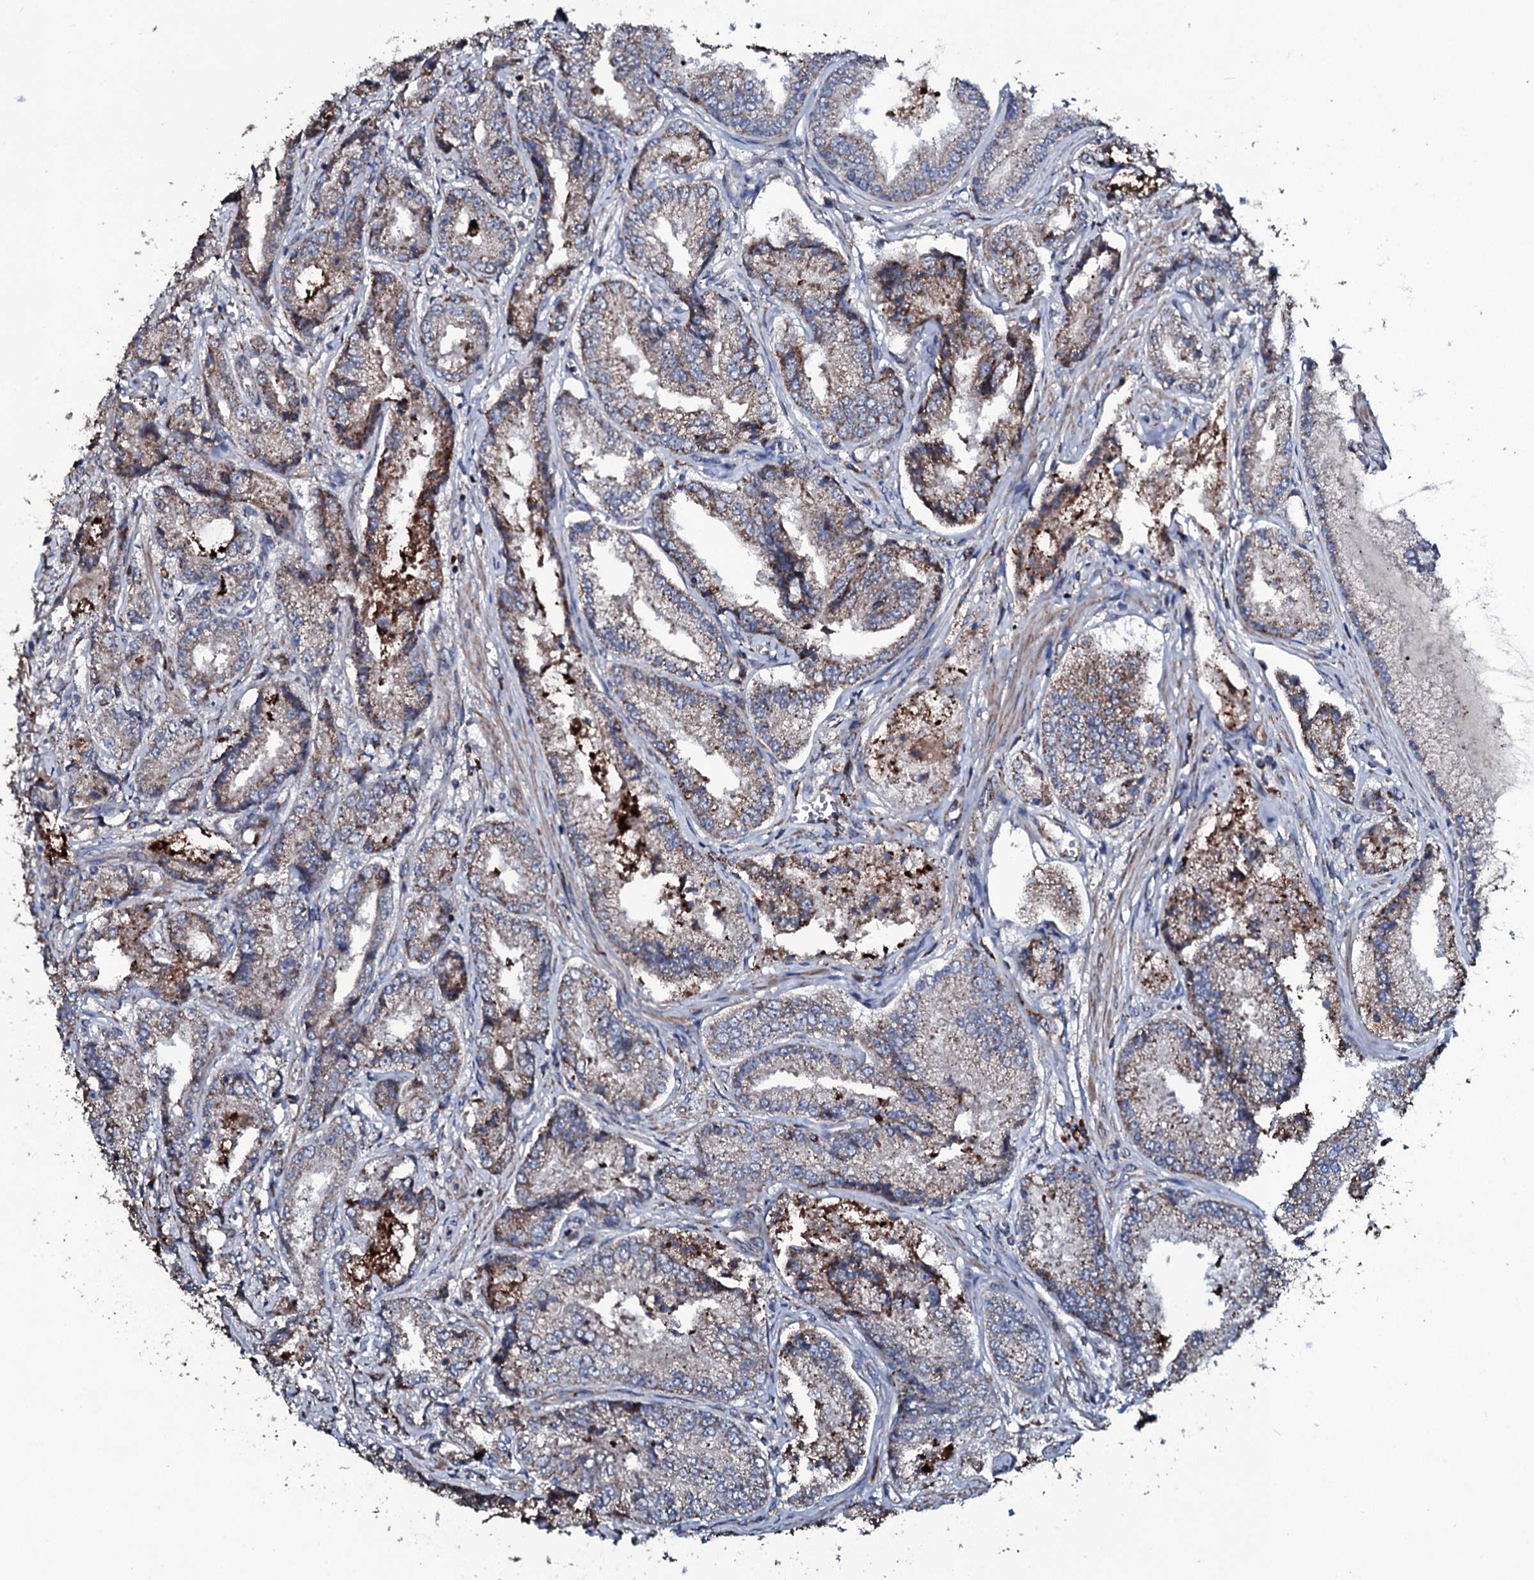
{"staining": {"intensity": "moderate", "quantity": "<25%", "location": "cytoplasmic/membranous"}, "tissue": "prostate cancer", "cell_type": "Tumor cells", "image_type": "cancer", "snomed": [{"axis": "morphology", "description": "Adenocarcinoma, High grade"}, {"axis": "topography", "description": "Prostate"}], "caption": "Brown immunohistochemical staining in human prostate adenocarcinoma (high-grade) displays moderate cytoplasmic/membranous staining in about <25% of tumor cells.", "gene": "DYNC2I2", "patient": {"sex": "male", "age": 72}}